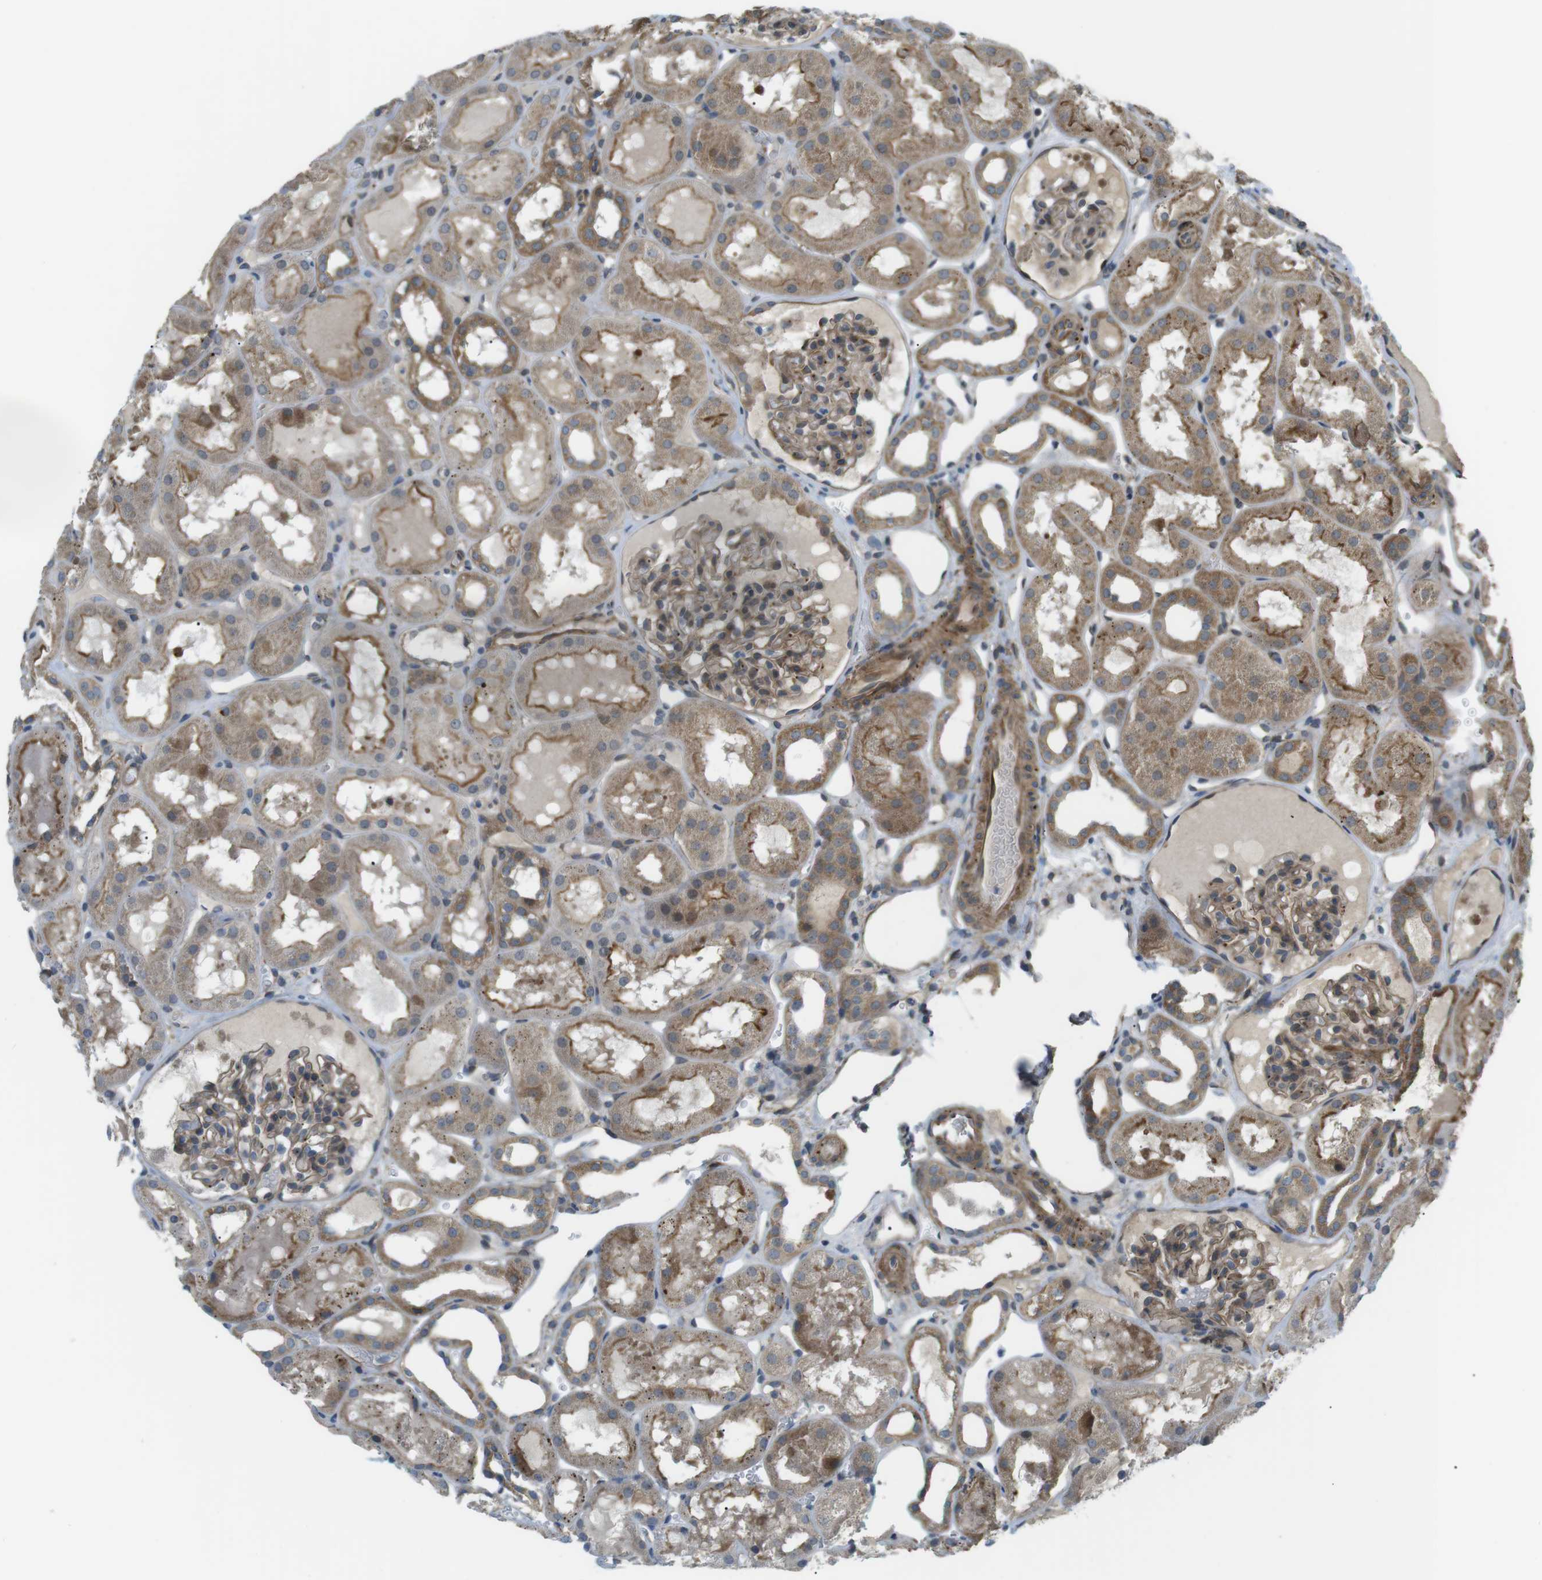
{"staining": {"intensity": "moderate", "quantity": ">75%", "location": "cytoplasmic/membranous"}, "tissue": "kidney", "cell_type": "Cells in glomeruli", "image_type": "normal", "snomed": [{"axis": "morphology", "description": "Normal tissue, NOS"}, {"axis": "topography", "description": "Kidney"}, {"axis": "topography", "description": "Urinary bladder"}], "caption": "Immunohistochemical staining of benign kidney displays medium levels of moderate cytoplasmic/membranous positivity in about >75% of cells in glomeruli. (DAB = brown stain, brightfield microscopy at high magnification).", "gene": "KANK2", "patient": {"sex": "male", "age": 16}}